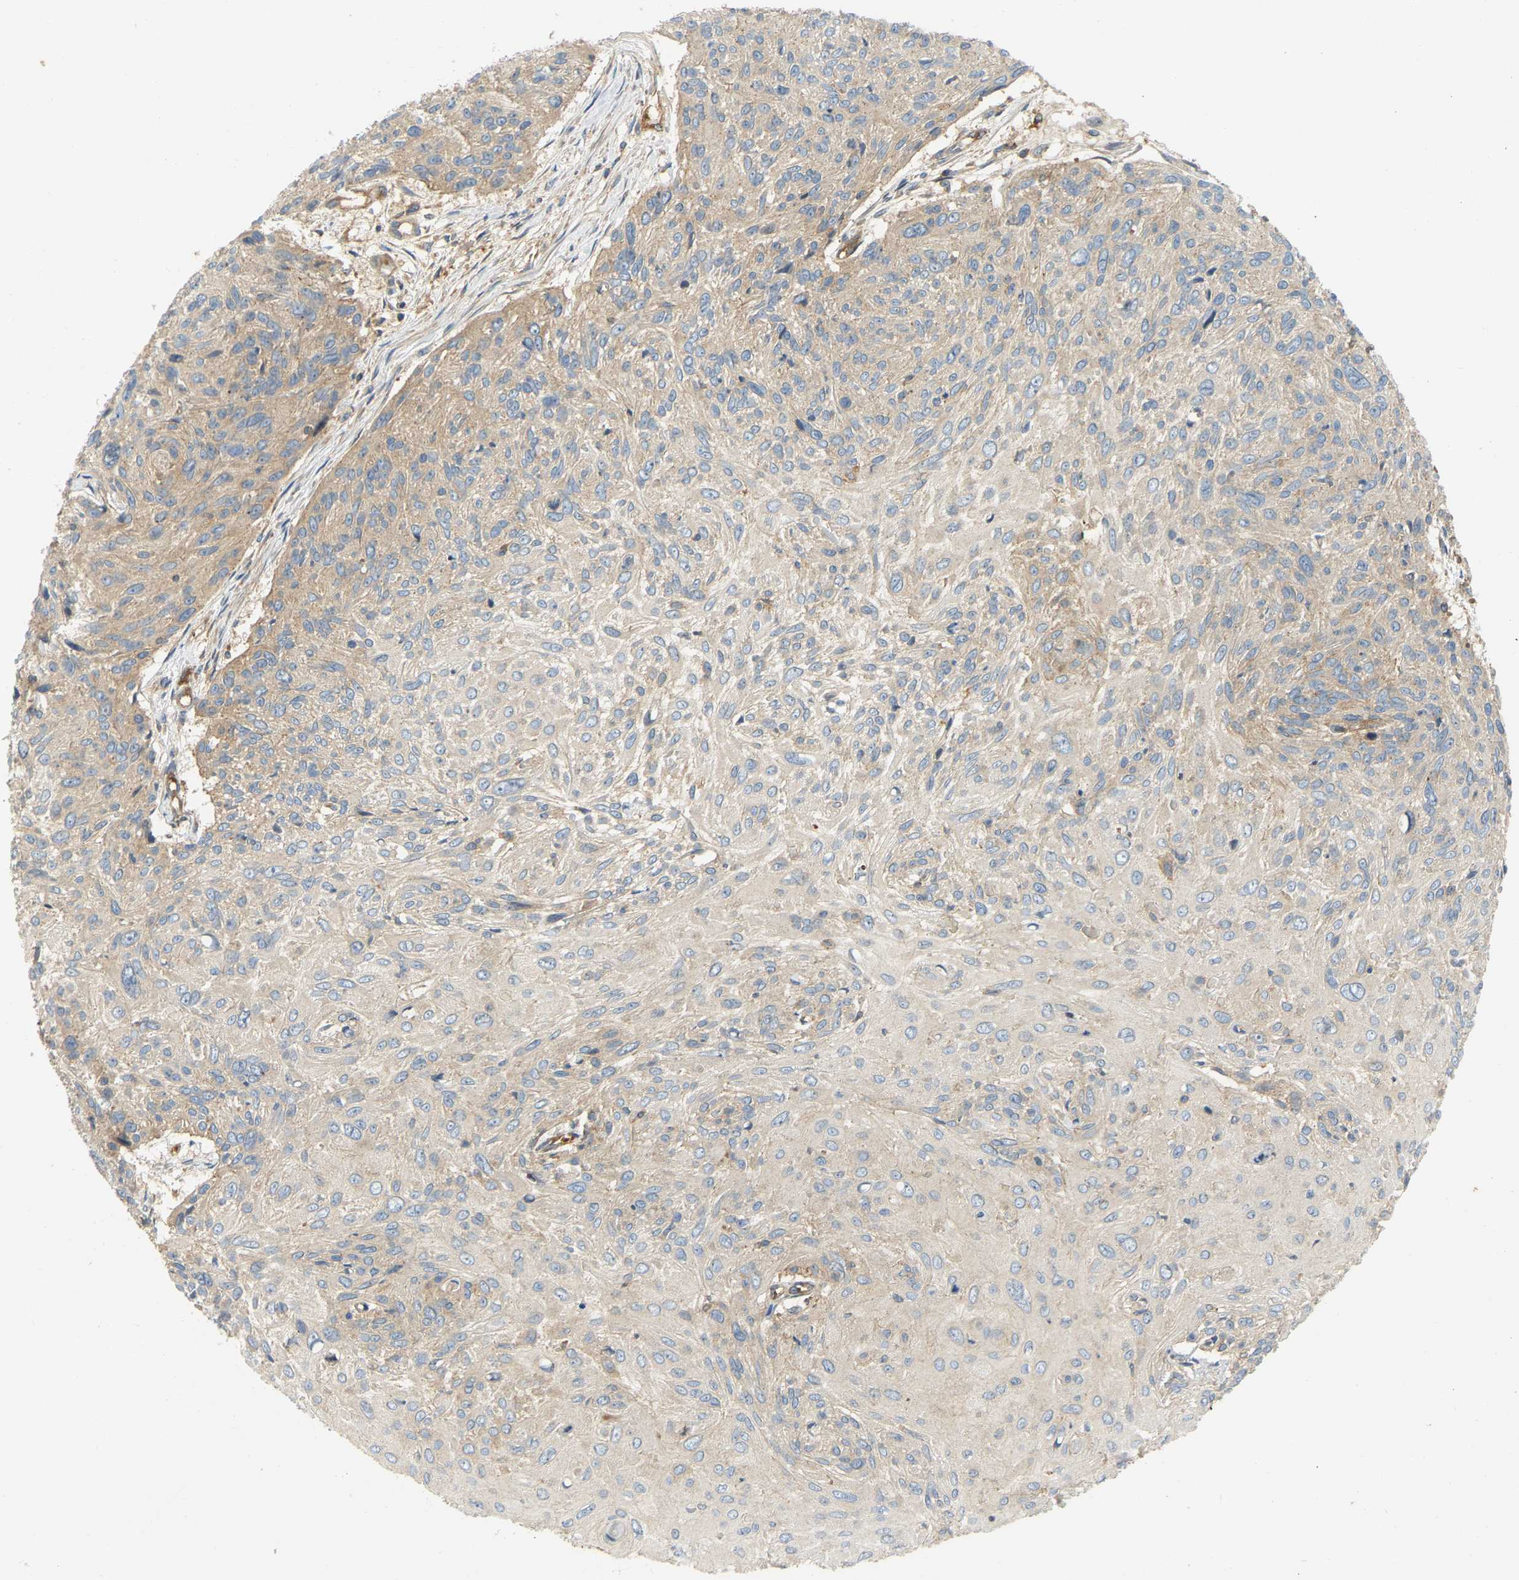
{"staining": {"intensity": "weak", "quantity": "<25%", "location": "cytoplasmic/membranous"}, "tissue": "cervical cancer", "cell_type": "Tumor cells", "image_type": "cancer", "snomed": [{"axis": "morphology", "description": "Squamous cell carcinoma, NOS"}, {"axis": "topography", "description": "Cervix"}], "caption": "This is a image of immunohistochemistry (IHC) staining of cervical cancer, which shows no staining in tumor cells. (Stains: DAB (3,3'-diaminobenzidine) IHC with hematoxylin counter stain, Microscopy: brightfield microscopy at high magnification).", "gene": "AKAP13", "patient": {"sex": "female", "age": 51}}